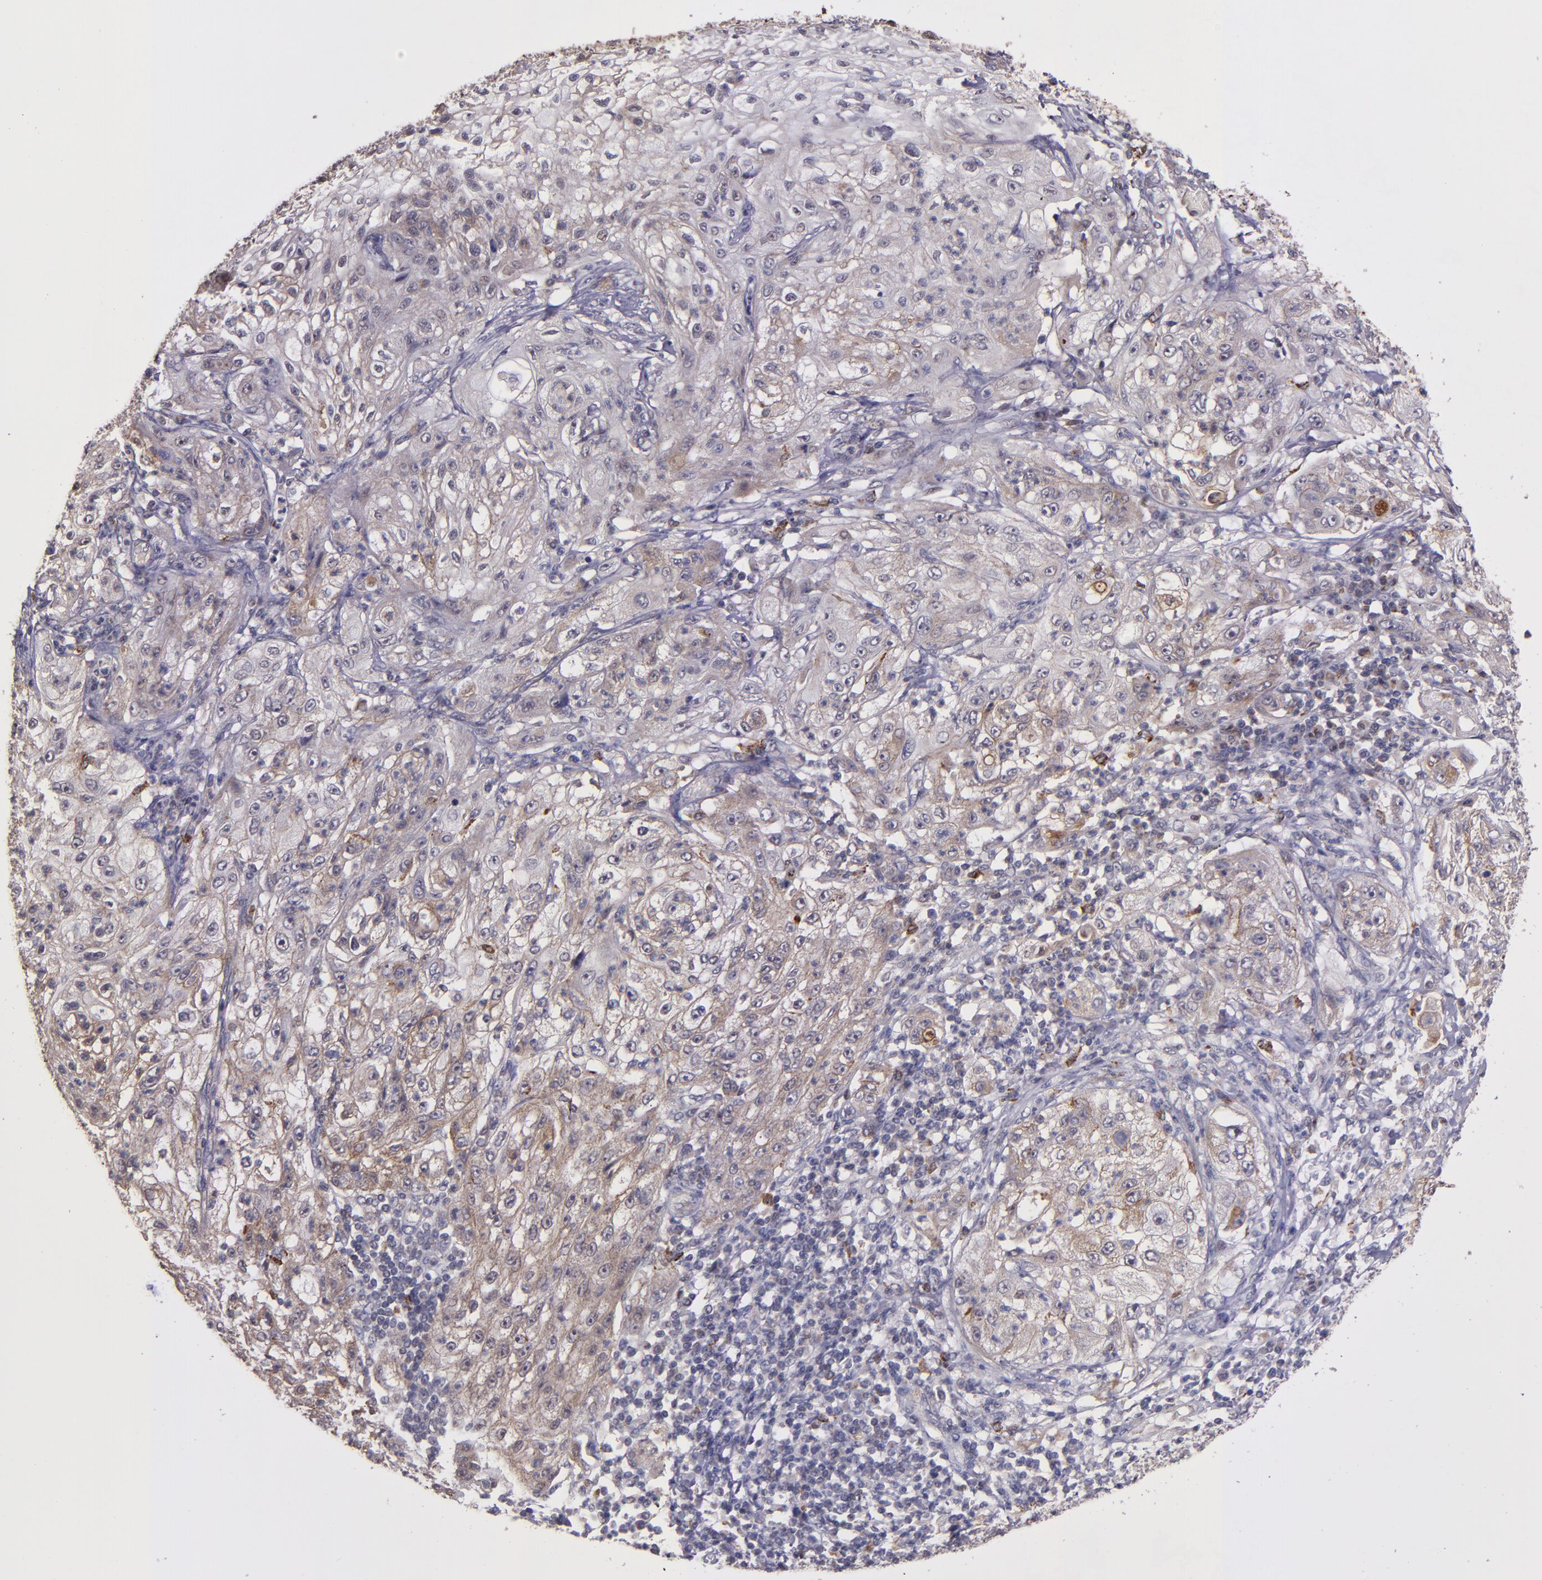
{"staining": {"intensity": "weak", "quantity": "25%-75%", "location": "cytoplasmic/membranous"}, "tissue": "lung cancer", "cell_type": "Tumor cells", "image_type": "cancer", "snomed": [{"axis": "morphology", "description": "Inflammation, NOS"}, {"axis": "morphology", "description": "Squamous cell carcinoma, NOS"}, {"axis": "topography", "description": "Lymph node"}, {"axis": "topography", "description": "Soft tissue"}, {"axis": "topography", "description": "Lung"}], "caption": "A brown stain shows weak cytoplasmic/membranous positivity of a protein in lung cancer (squamous cell carcinoma) tumor cells. The protein is stained brown, and the nuclei are stained in blue (DAB (3,3'-diaminobenzidine) IHC with brightfield microscopy, high magnification).", "gene": "CECR2", "patient": {"sex": "male", "age": 66}}